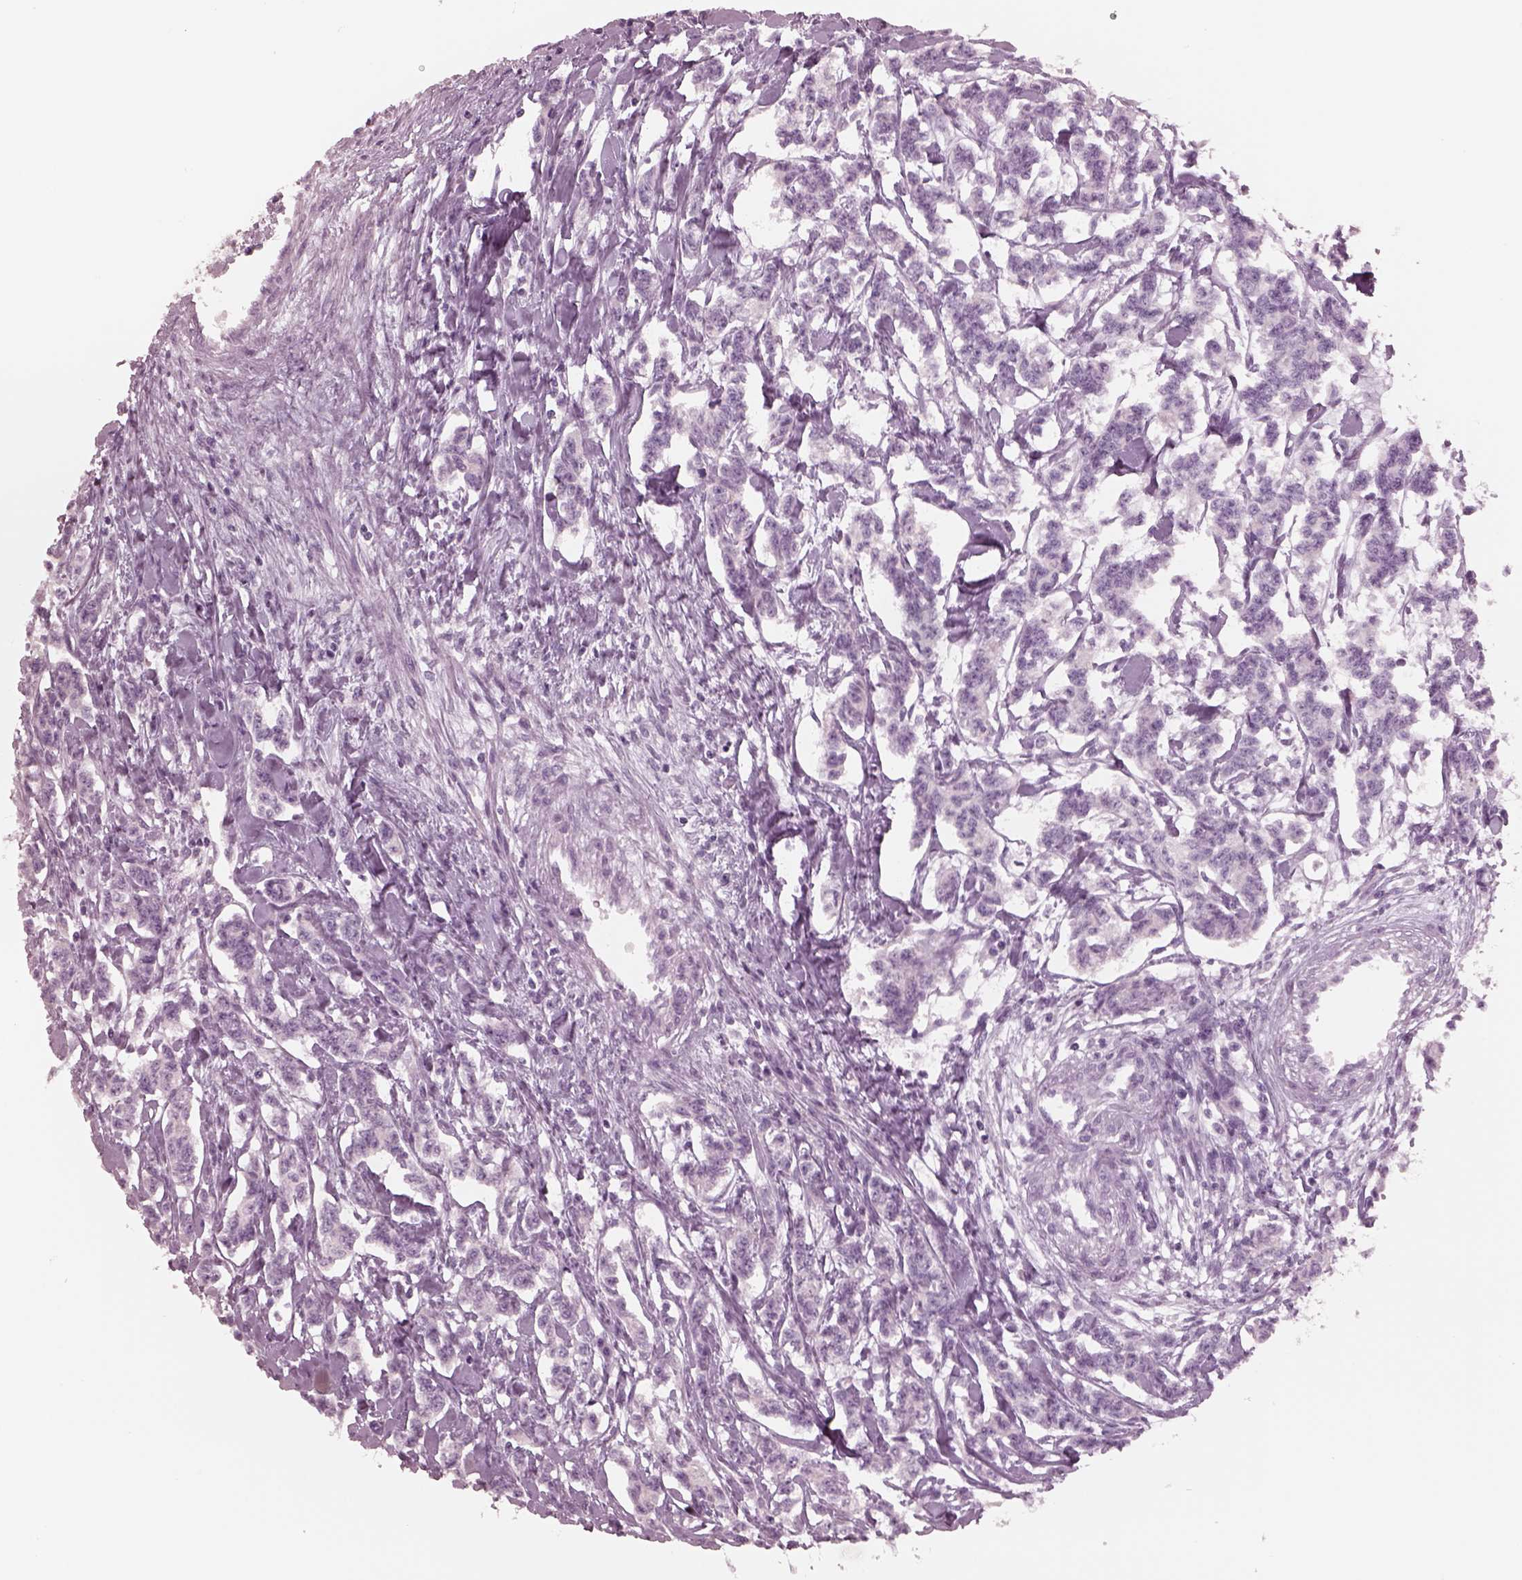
{"staining": {"intensity": "negative", "quantity": "none", "location": "none"}, "tissue": "carcinoid", "cell_type": "Tumor cells", "image_type": "cancer", "snomed": [{"axis": "morphology", "description": "Carcinoid, malignant, NOS"}, {"axis": "topography", "description": "Kidney"}], "caption": "A high-resolution micrograph shows IHC staining of carcinoid, which displays no significant positivity in tumor cells.", "gene": "KRTAP24-1", "patient": {"sex": "female", "age": 41}}